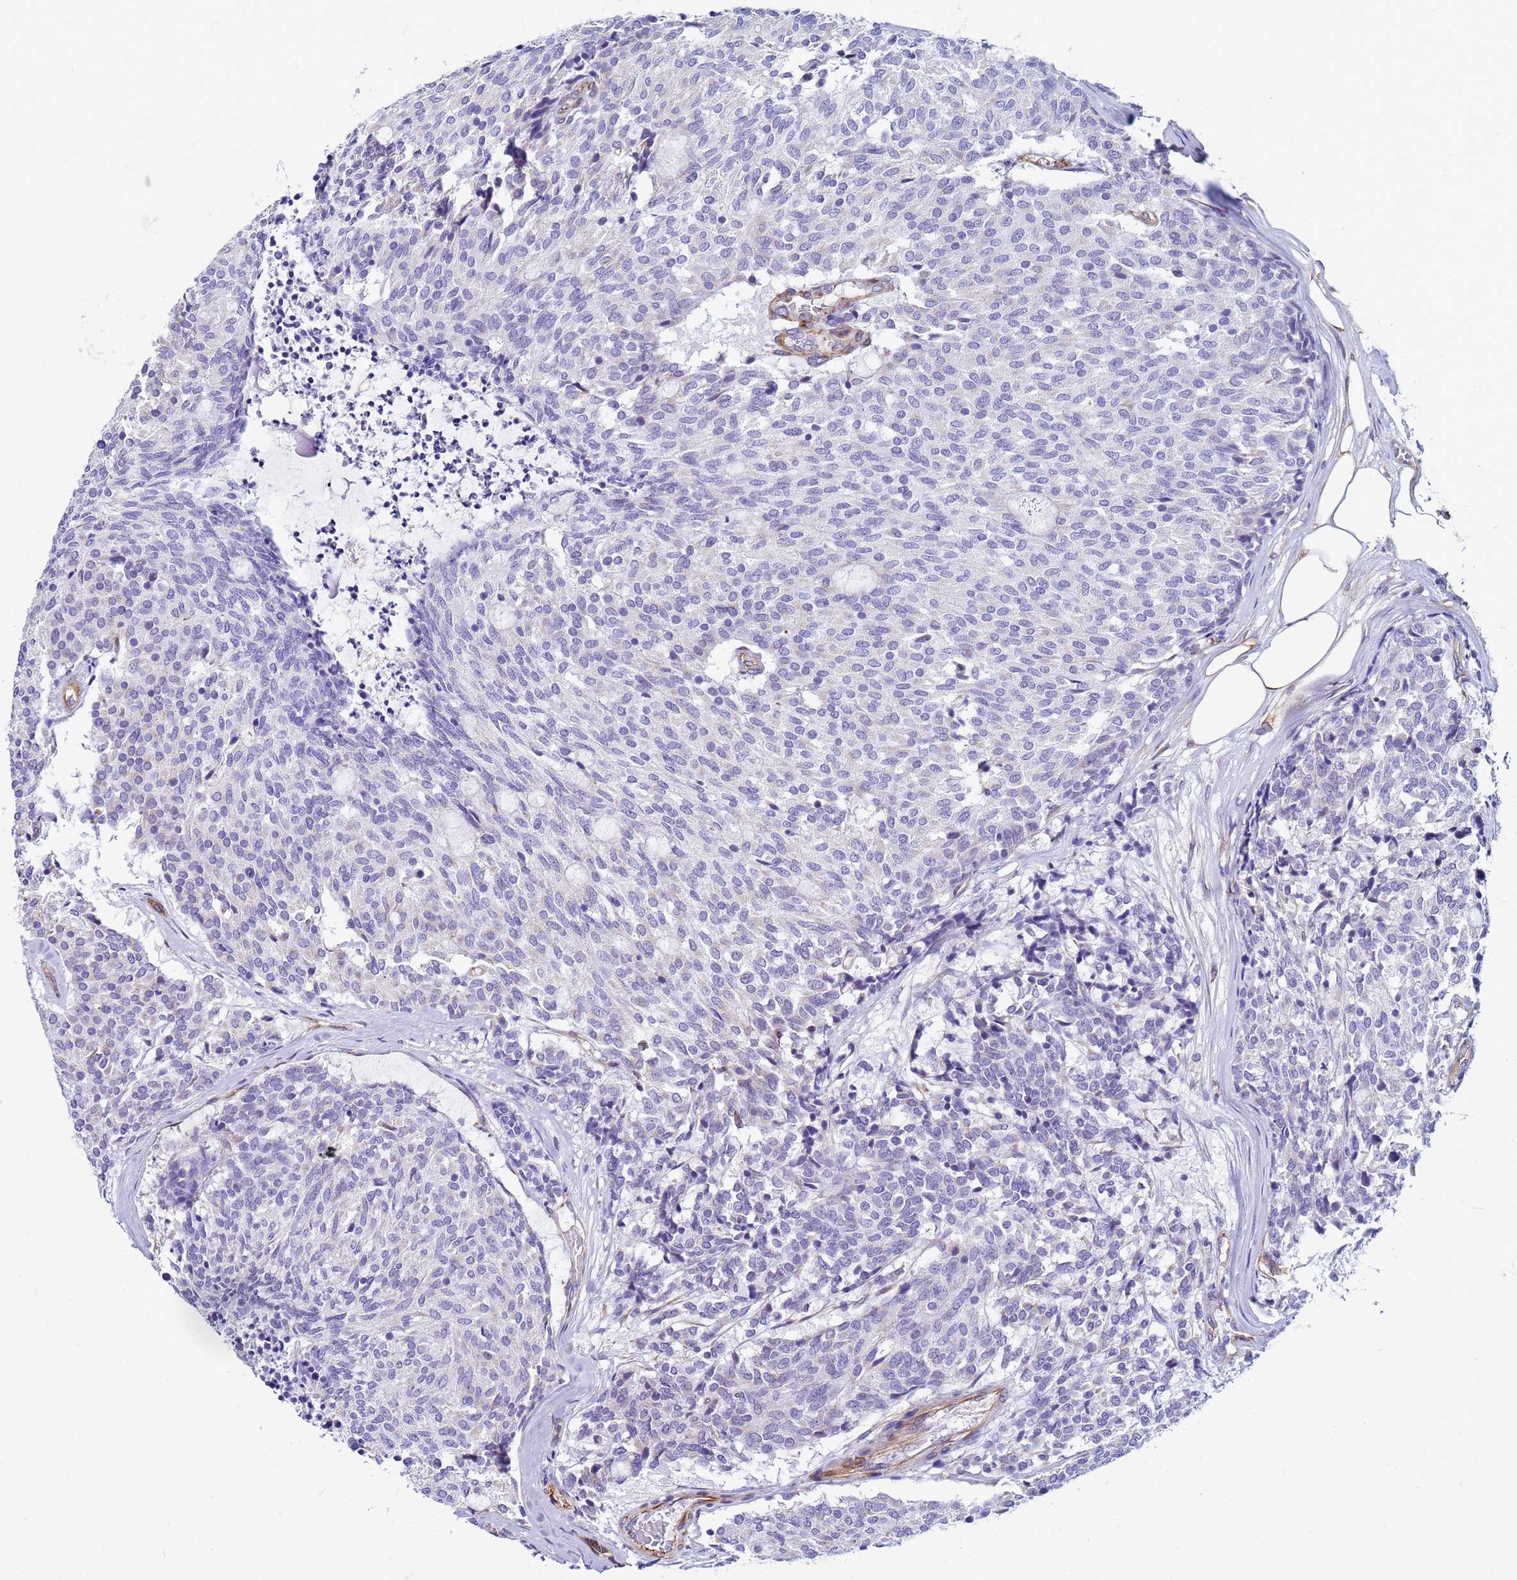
{"staining": {"intensity": "negative", "quantity": "none", "location": "none"}, "tissue": "carcinoid", "cell_type": "Tumor cells", "image_type": "cancer", "snomed": [{"axis": "morphology", "description": "Carcinoid, malignant, NOS"}, {"axis": "topography", "description": "Pancreas"}], "caption": "Immunohistochemical staining of human malignant carcinoid demonstrates no significant staining in tumor cells. (DAB (3,3'-diaminobenzidine) immunohistochemistry with hematoxylin counter stain).", "gene": "UBXN2B", "patient": {"sex": "female", "age": 54}}